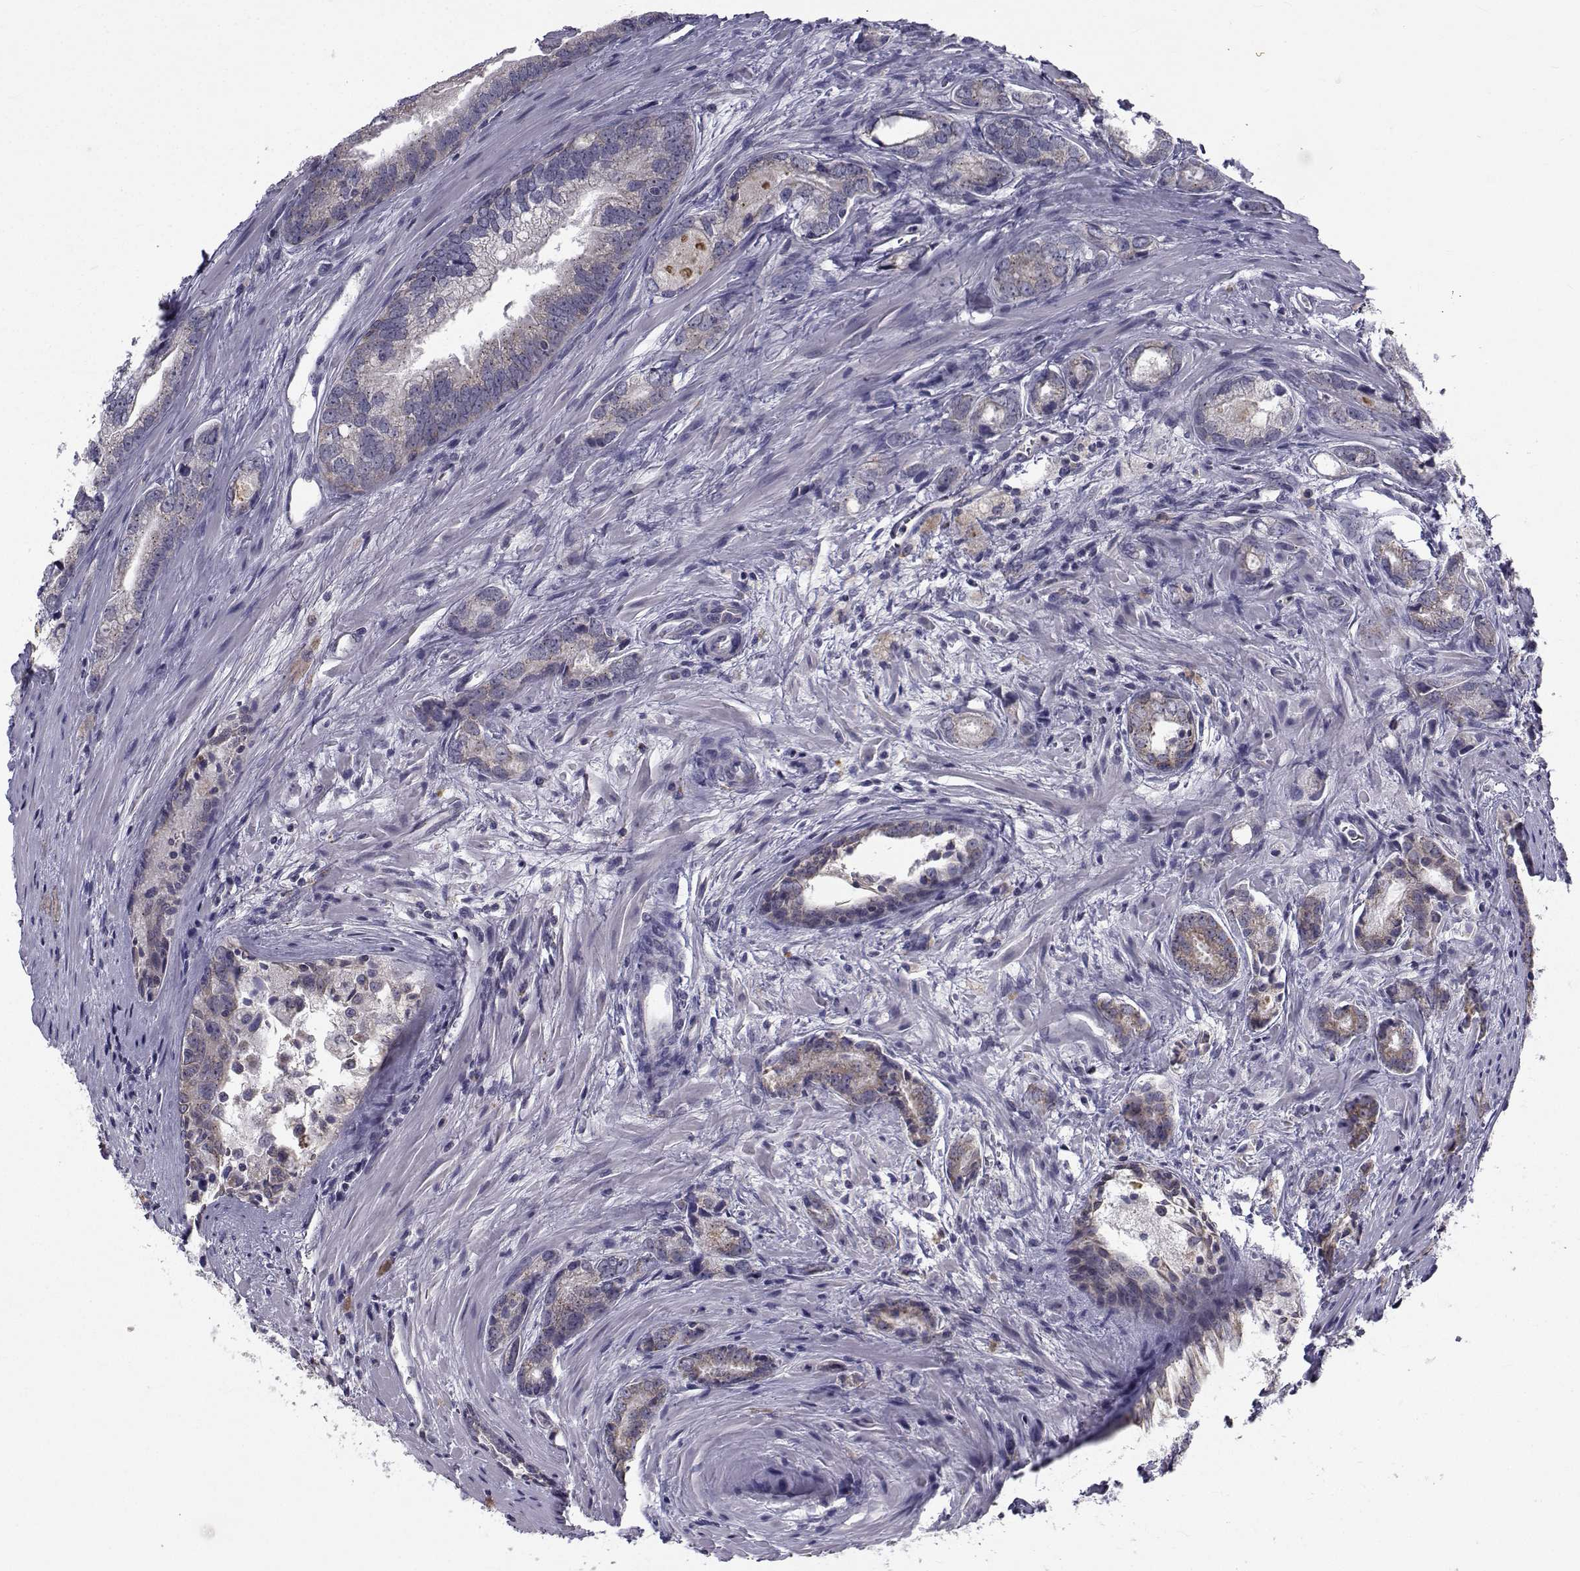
{"staining": {"intensity": "negative", "quantity": "none", "location": "none"}, "tissue": "prostate cancer", "cell_type": "Tumor cells", "image_type": "cancer", "snomed": [{"axis": "morphology", "description": "Adenocarcinoma, NOS"}, {"axis": "morphology", "description": "Adenocarcinoma, High grade"}, {"axis": "topography", "description": "Prostate"}], "caption": "Immunohistochemical staining of human prostate cancer (high-grade adenocarcinoma) exhibits no significant expression in tumor cells.", "gene": "ANGPT1", "patient": {"sex": "male", "age": 70}}